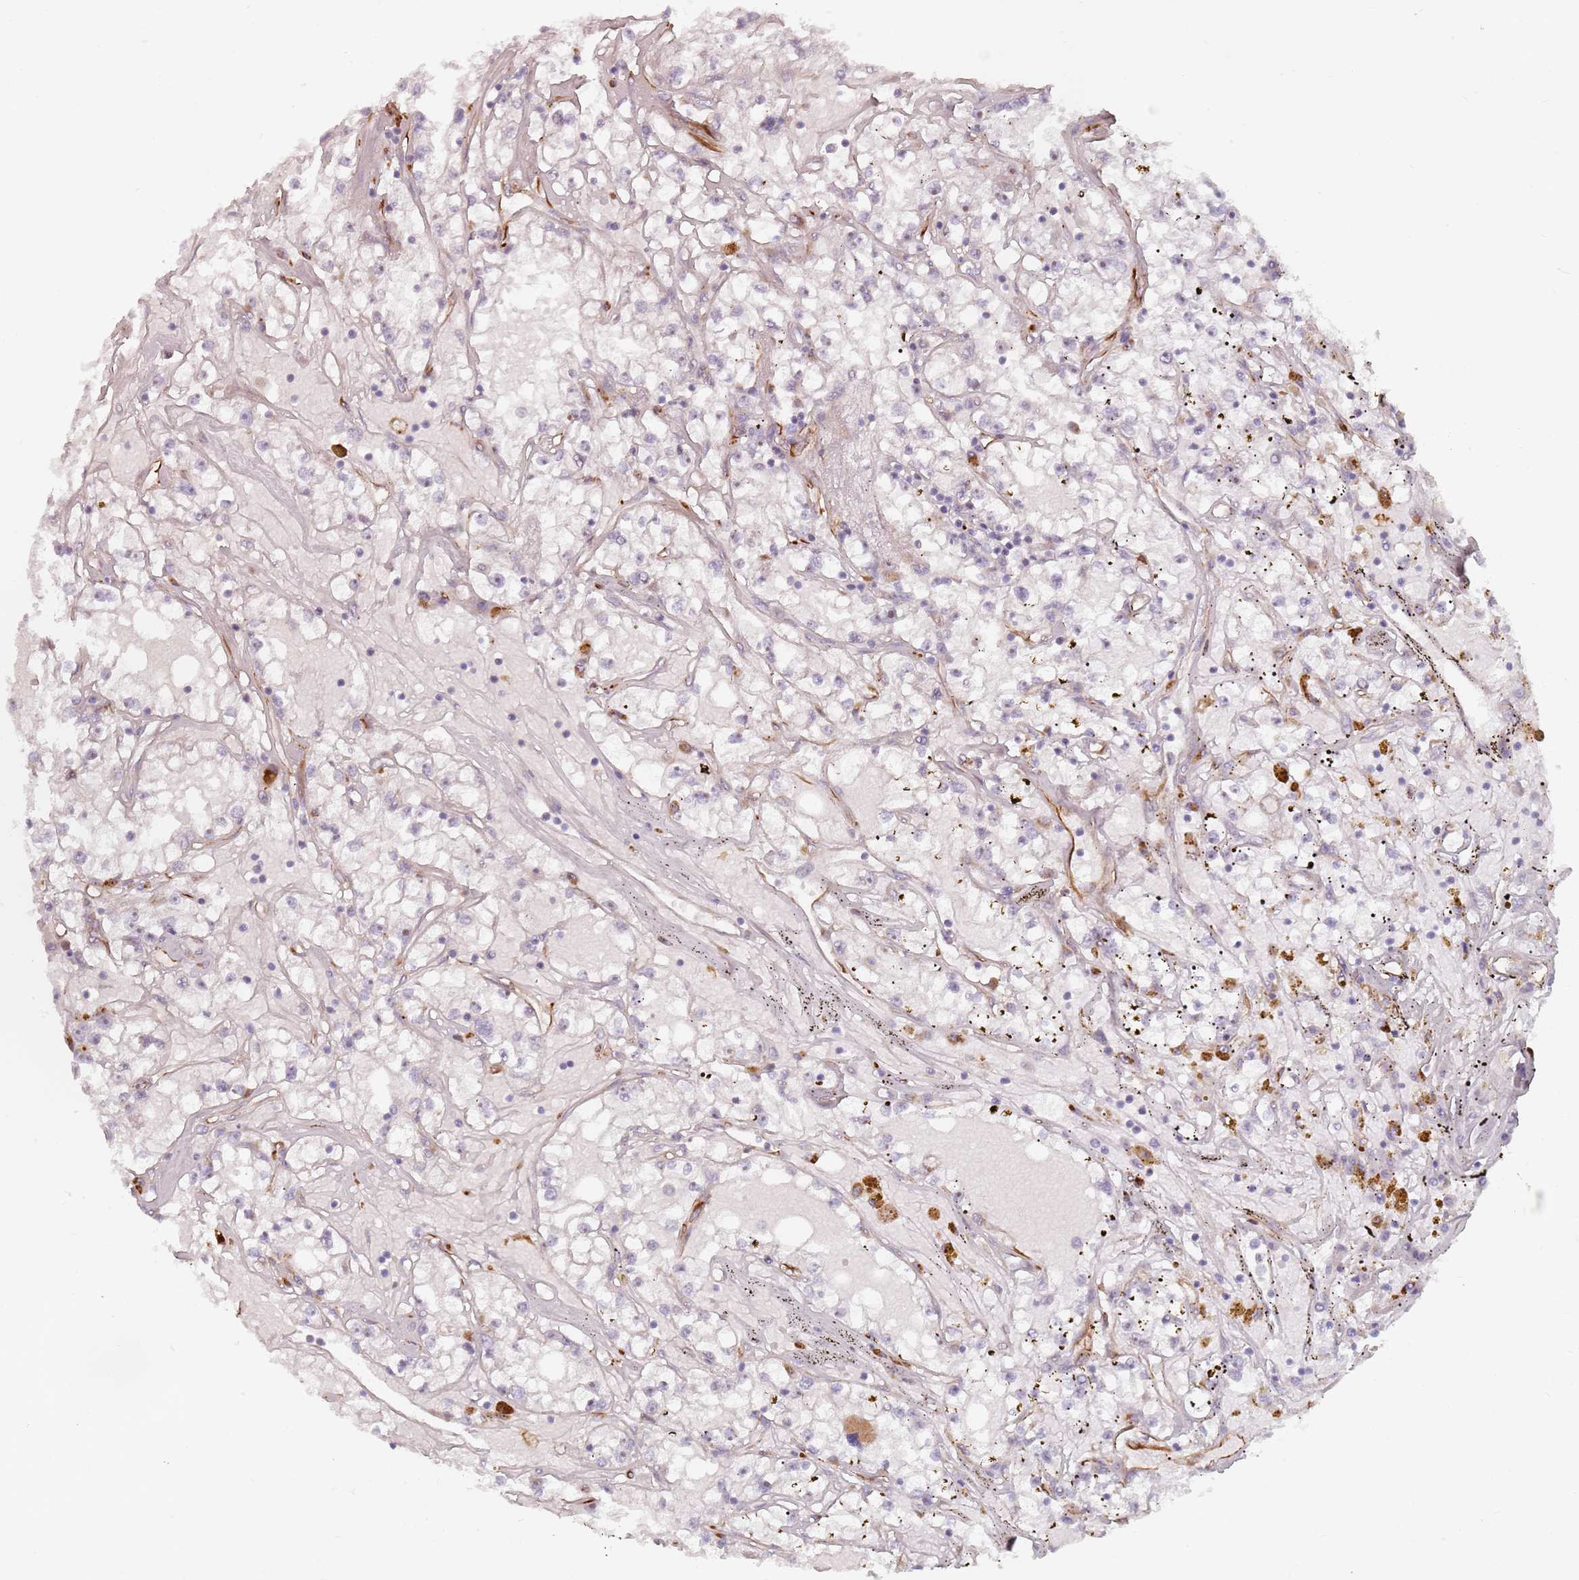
{"staining": {"intensity": "negative", "quantity": "none", "location": "none"}, "tissue": "renal cancer", "cell_type": "Tumor cells", "image_type": "cancer", "snomed": [{"axis": "morphology", "description": "Adenocarcinoma, NOS"}, {"axis": "topography", "description": "Kidney"}], "caption": "There is no significant expression in tumor cells of adenocarcinoma (renal). (Immunohistochemistry (ihc), brightfield microscopy, high magnification).", "gene": "GAS2L3", "patient": {"sex": "male", "age": 56}}